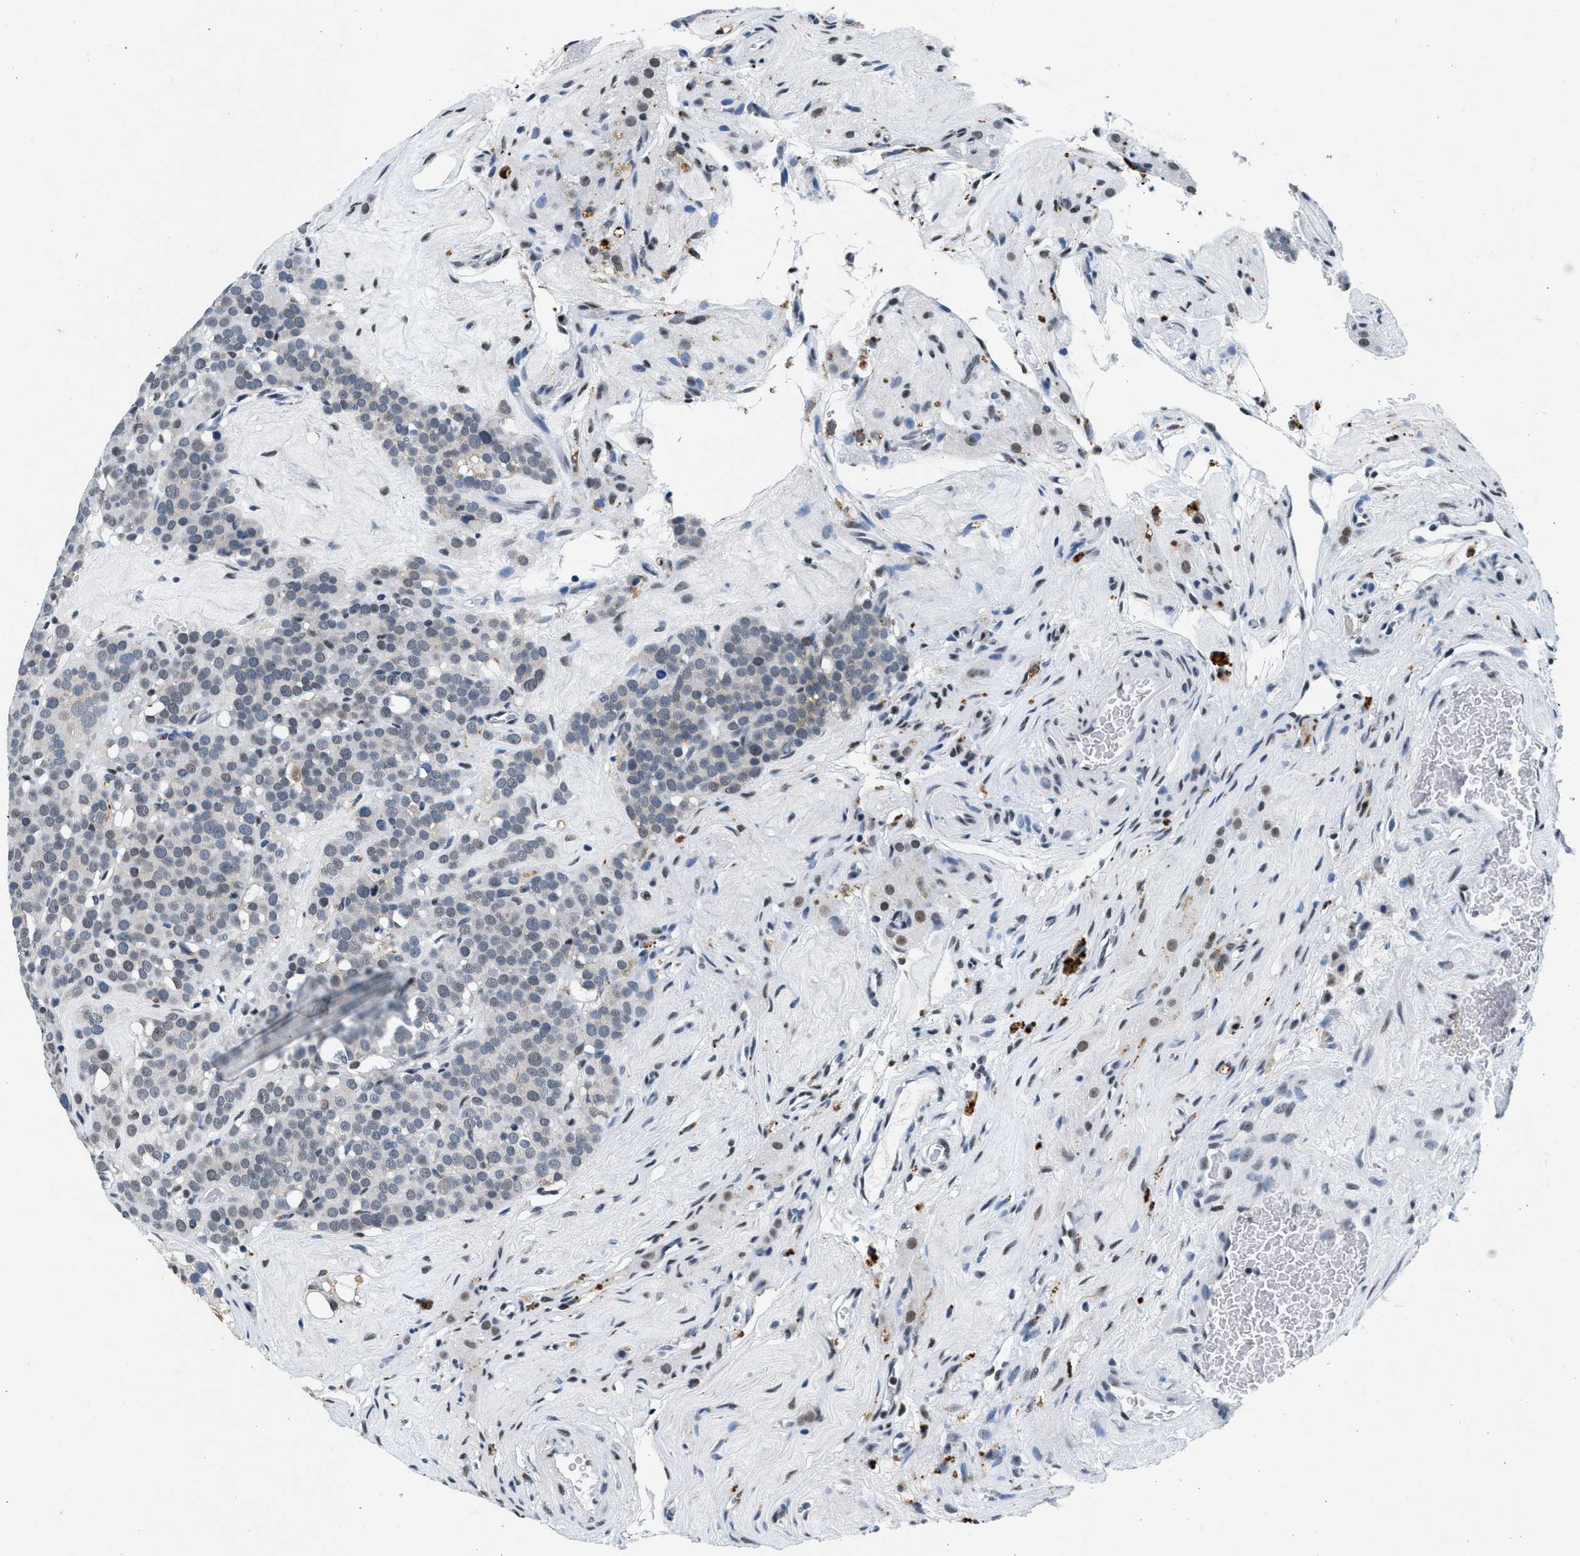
{"staining": {"intensity": "negative", "quantity": "none", "location": "none"}, "tissue": "testis cancer", "cell_type": "Tumor cells", "image_type": "cancer", "snomed": [{"axis": "morphology", "description": "Seminoma, NOS"}, {"axis": "topography", "description": "Testis"}], "caption": "Immunohistochemical staining of seminoma (testis) exhibits no significant positivity in tumor cells. Brightfield microscopy of immunohistochemistry stained with DAB (brown) and hematoxylin (blue), captured at high magnification.", "gene": "ATF2", "patient": {"sex": "male", "age": 71}}